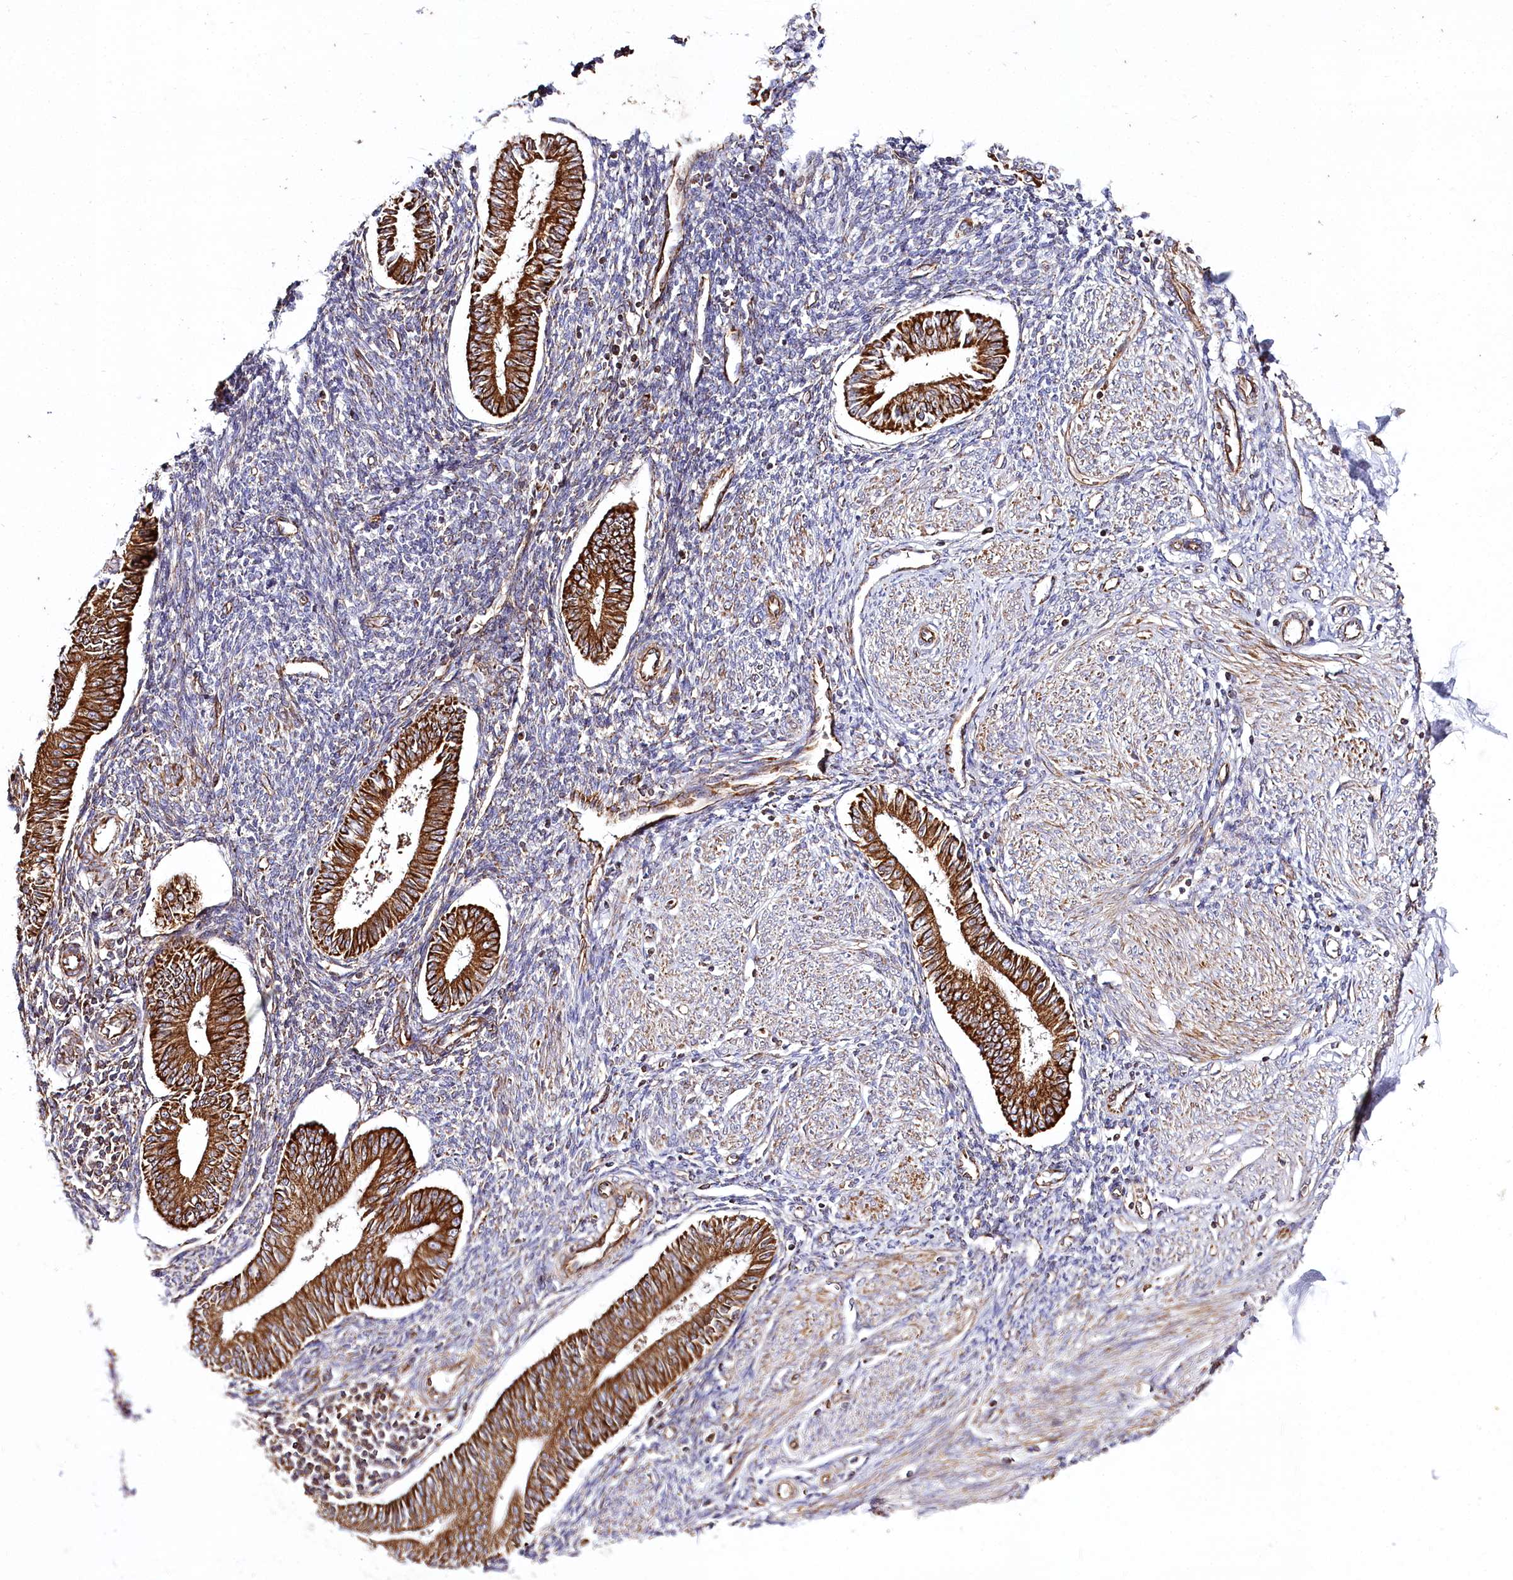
{"staining": {"intensity": "weak", "quantity": "<25%", "location": "cytoplasmic/membranous"}, "tissue": "endometrium", "cell_type": "Cells in endometrial stroma", "image_type": "normal", "snomed": [{"axis": "morphology", "description": "Normal tissue, NOS"}, {"axis": "topography", "description": "Uterus"}, {"axis": "topography", "description": "Endometrium"}], "caption": "Photomicrograph shows no protein staining in cells in endometrial stroma of normal endometrium. The staining is performed using DAB brown chromogen with nuclei counter-stained in using hematoxylin.", "gene": "THUMPD3", "patient": {"sex": "female", "age": 48}}